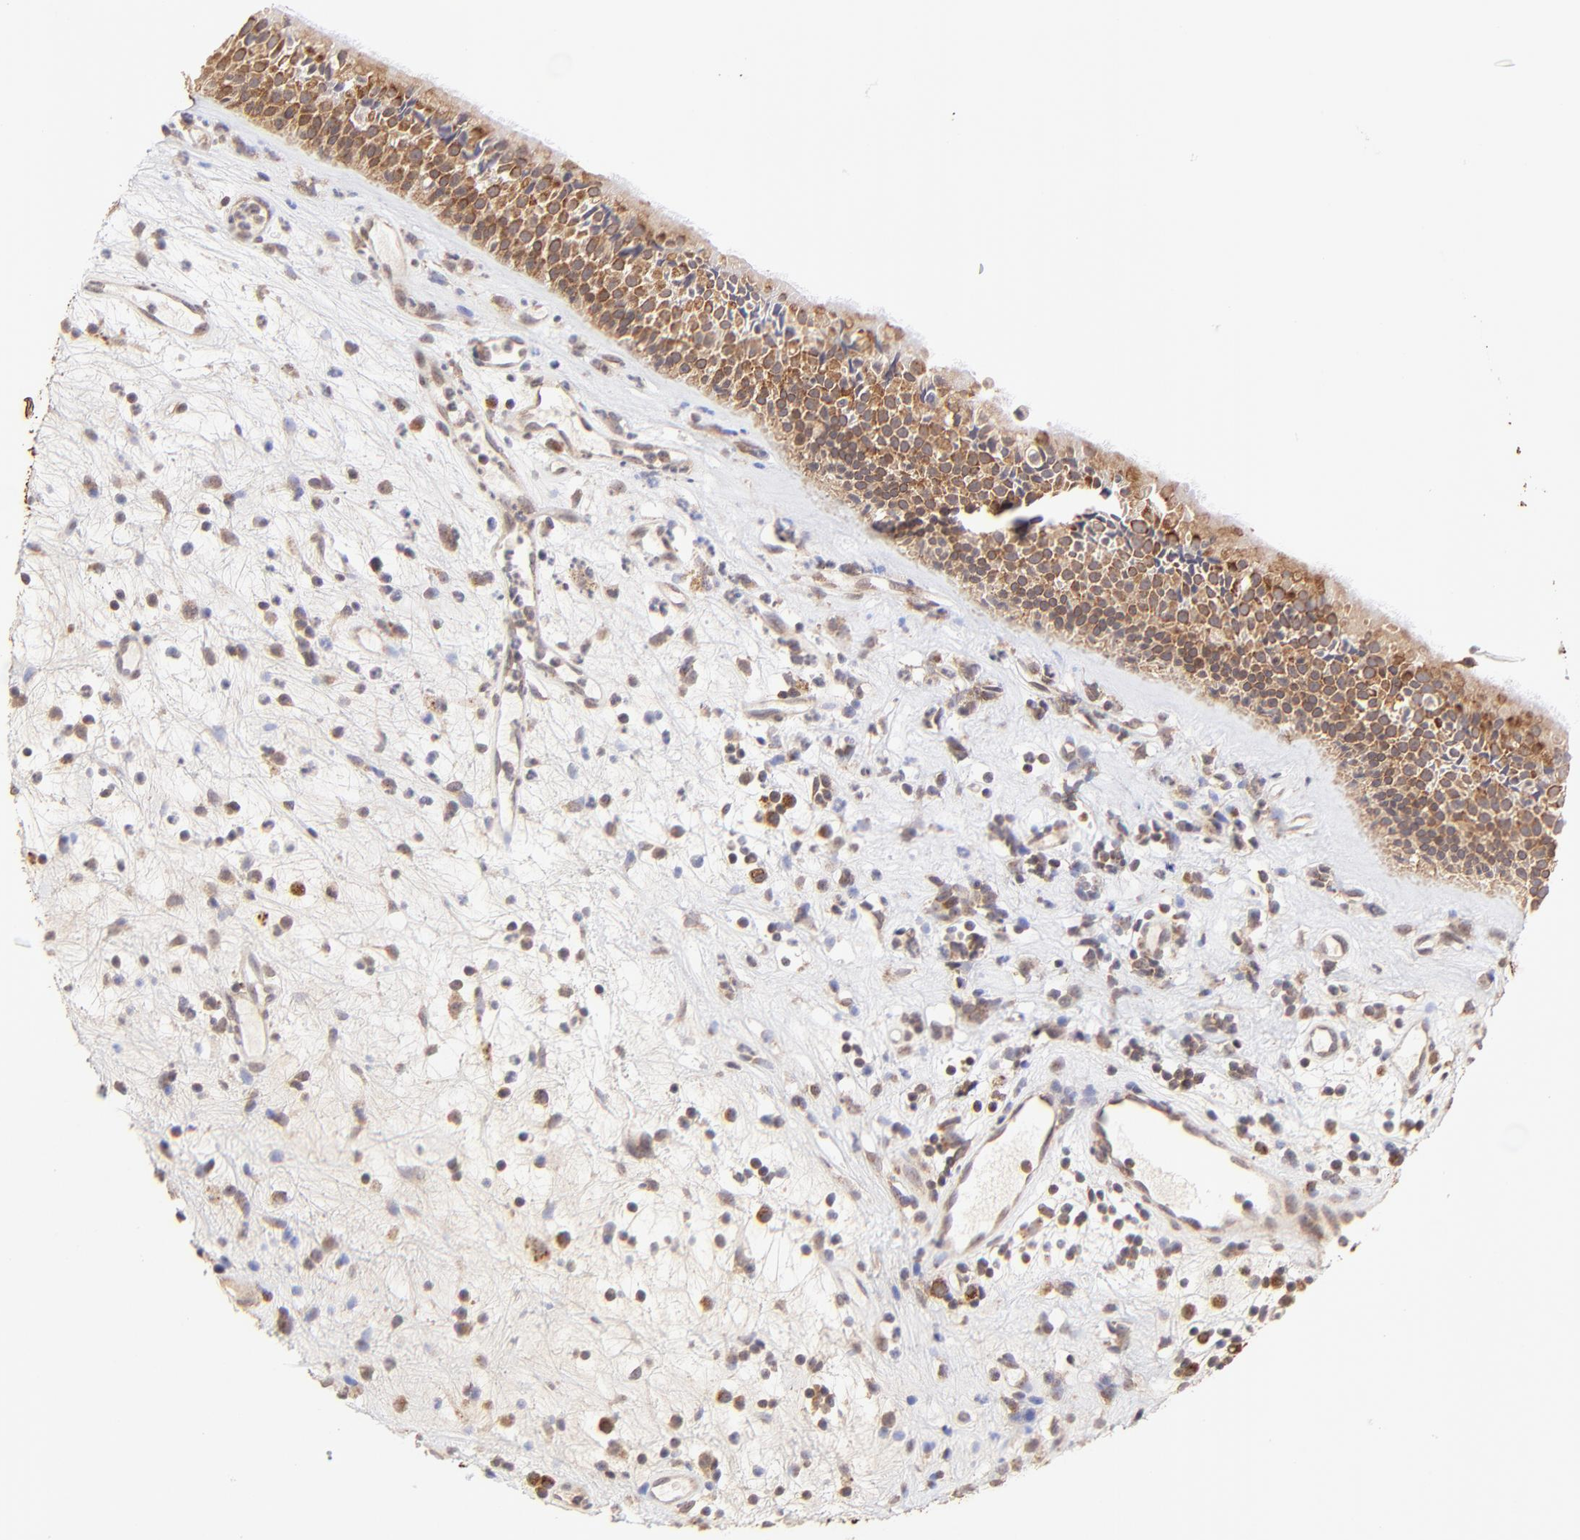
{"staining": {"intensity": "strong", "quantity": ">75%", "location": "cytoplasmic/membranous"}, "tissue": "nasopharynx", "cell_type": "Respiratory epithelial cells", "image_type": "normal", "snomed": [{"axis": "morphology", "description": "Normal tissue, NOS"}, {"axis": "topography", "description": "Nasopharynx"}], "caption": "A histopathology image showing strong cytoplasmic/membranous staining in approximately >75% of respiratory epithelial cells in normal nasopharynx, as visualized by brown immunohistochemical staining.", "gene": "TNRC6B", "patient": {"sex": "female", "age": 78}}